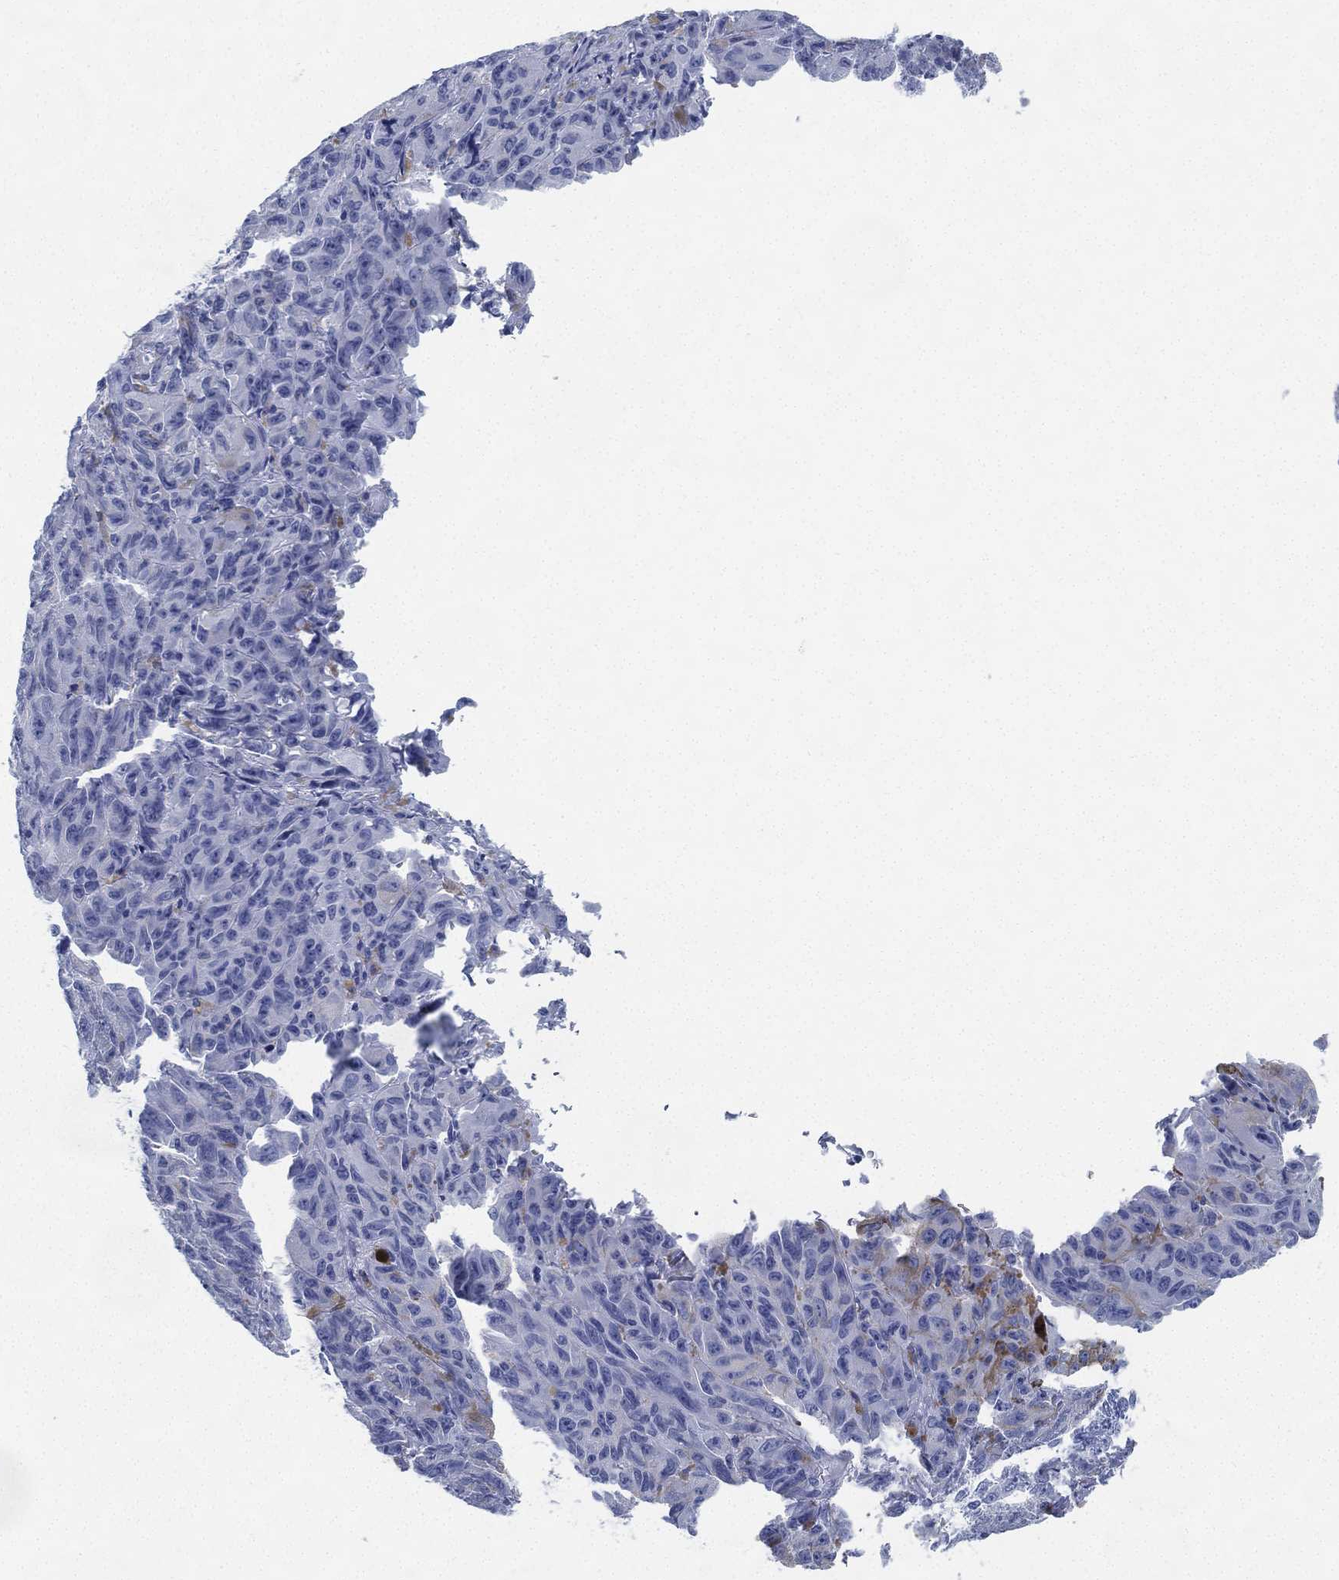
{"staining": {"intensity": "negative", "quantity": "none", "location": "none"}, "tissue": "melanoma", "cell_type": "Tumor cells", "image_type": "cancer", "snomed": [{"axis": "morphology", "description": "Malignant melanoma, NOS"}, {"axis": "topography", "description": "Vulva, labia, clitoris and Bartholin´s gland, NO"}], "caption": "DAB (3,3'-diaminobenzidine) immunohistochemical staining of human melanoma displays no significant positivity in tumor cells.", "gene": "DEFB121", "patient": {"sex": "female", "age": 75}}